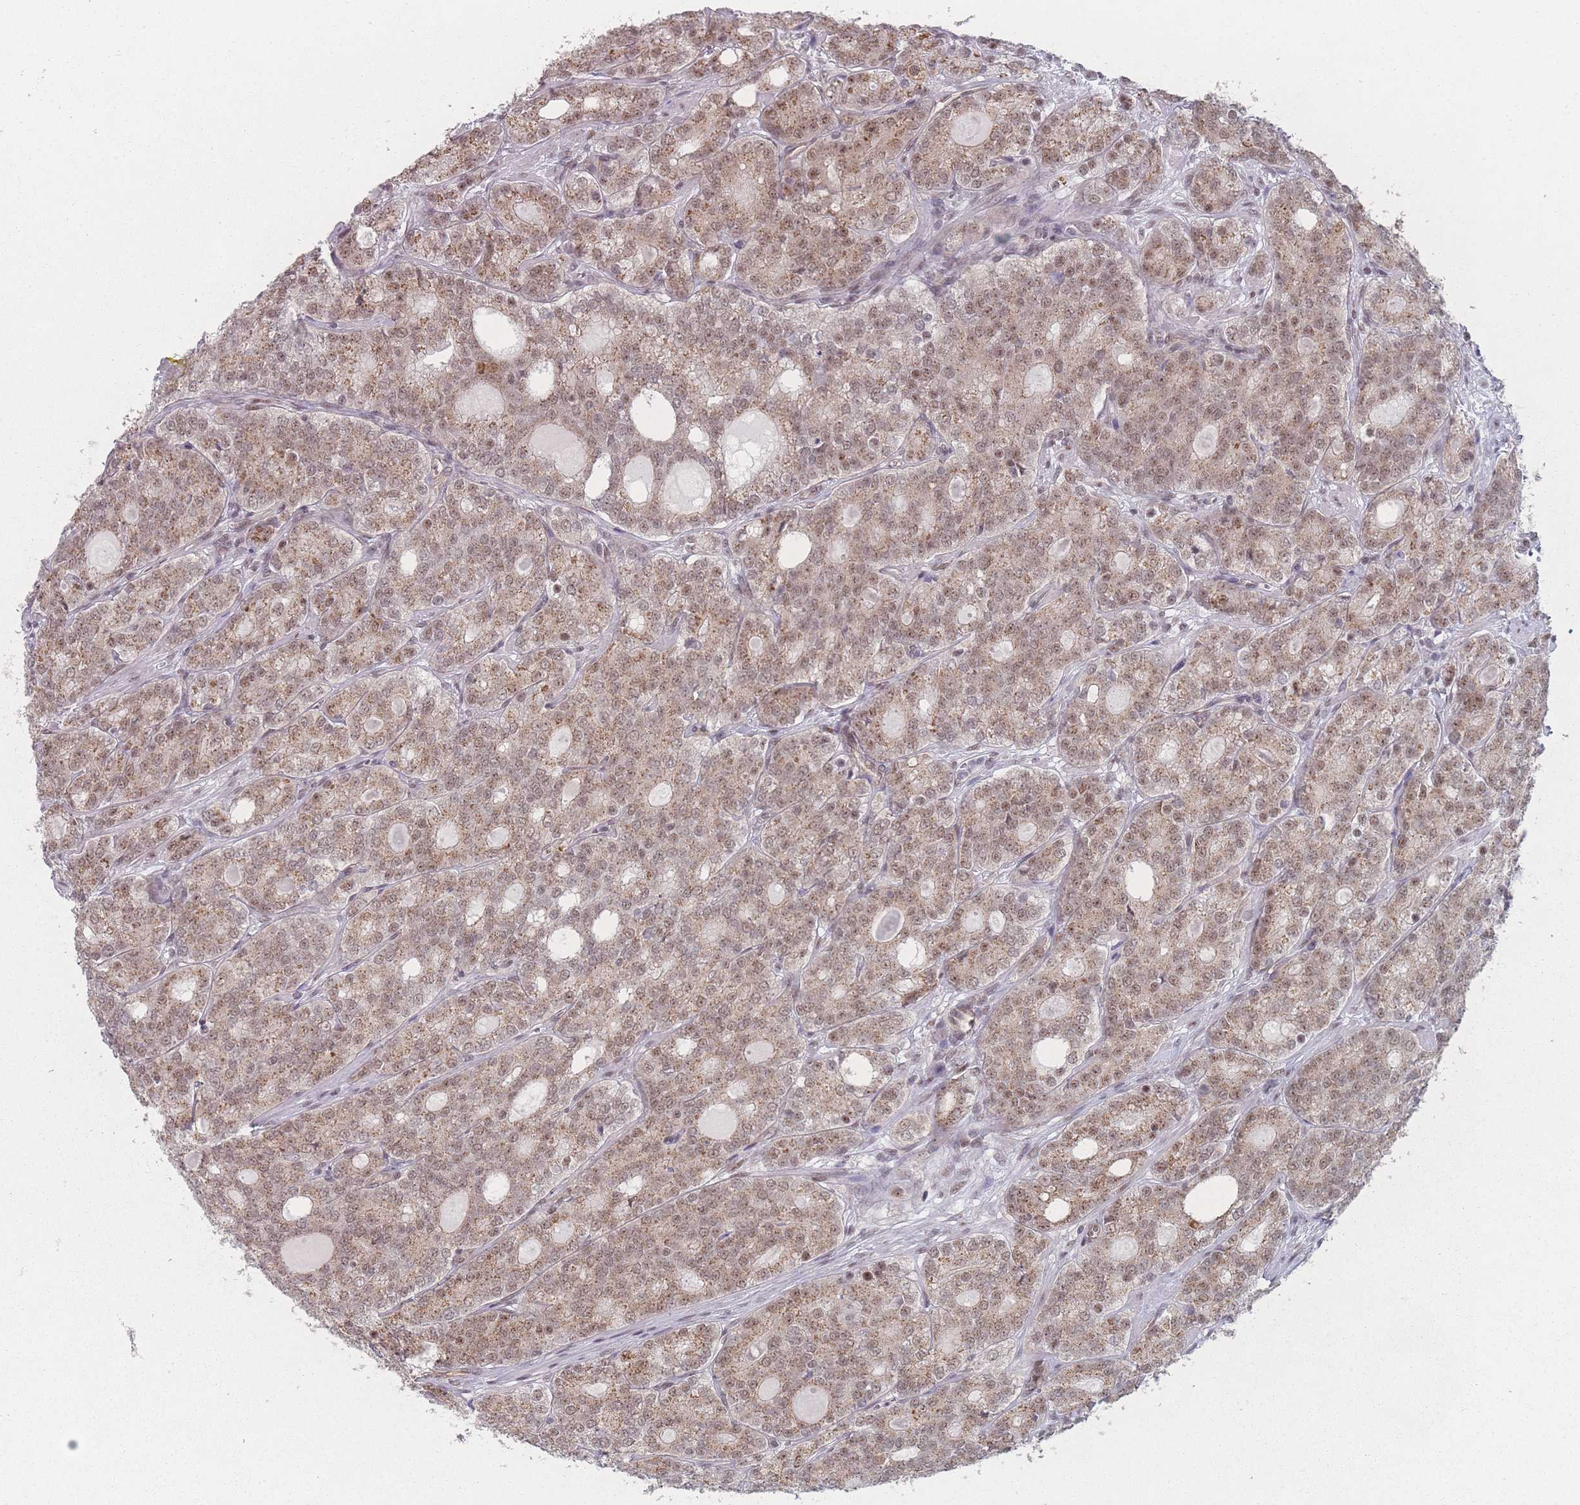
{"staining": {"intensity": "moderate", "quantity": ">75%", "location": "cytoplasmic/membranous,nuclear"}, "tissue": "prostate cancer", "cell_type": "Tumor cells", "image_type": "cancer", "snomed": [{"axis": "morphology", "description": "Adenocarcinoma, High grade"}, {"axis": "topography", "description": "Prostate"}], "caption": "The micrograph shows immunohistochemical staining of prostate cancer (high-grade adenocarcinoma). There is moderate cytoplasmic/membranous and nuclear positivity is appreciated in about >75% of tumor cells. The staining is performed using DAB (3,3'-diaminobenzidine) brown chromogen to label protein expression. The nuclei are counter-stained blue using hematoxylin.", "gene": "ZC3H14", "patient": {"sex": "male", "age": 64}}